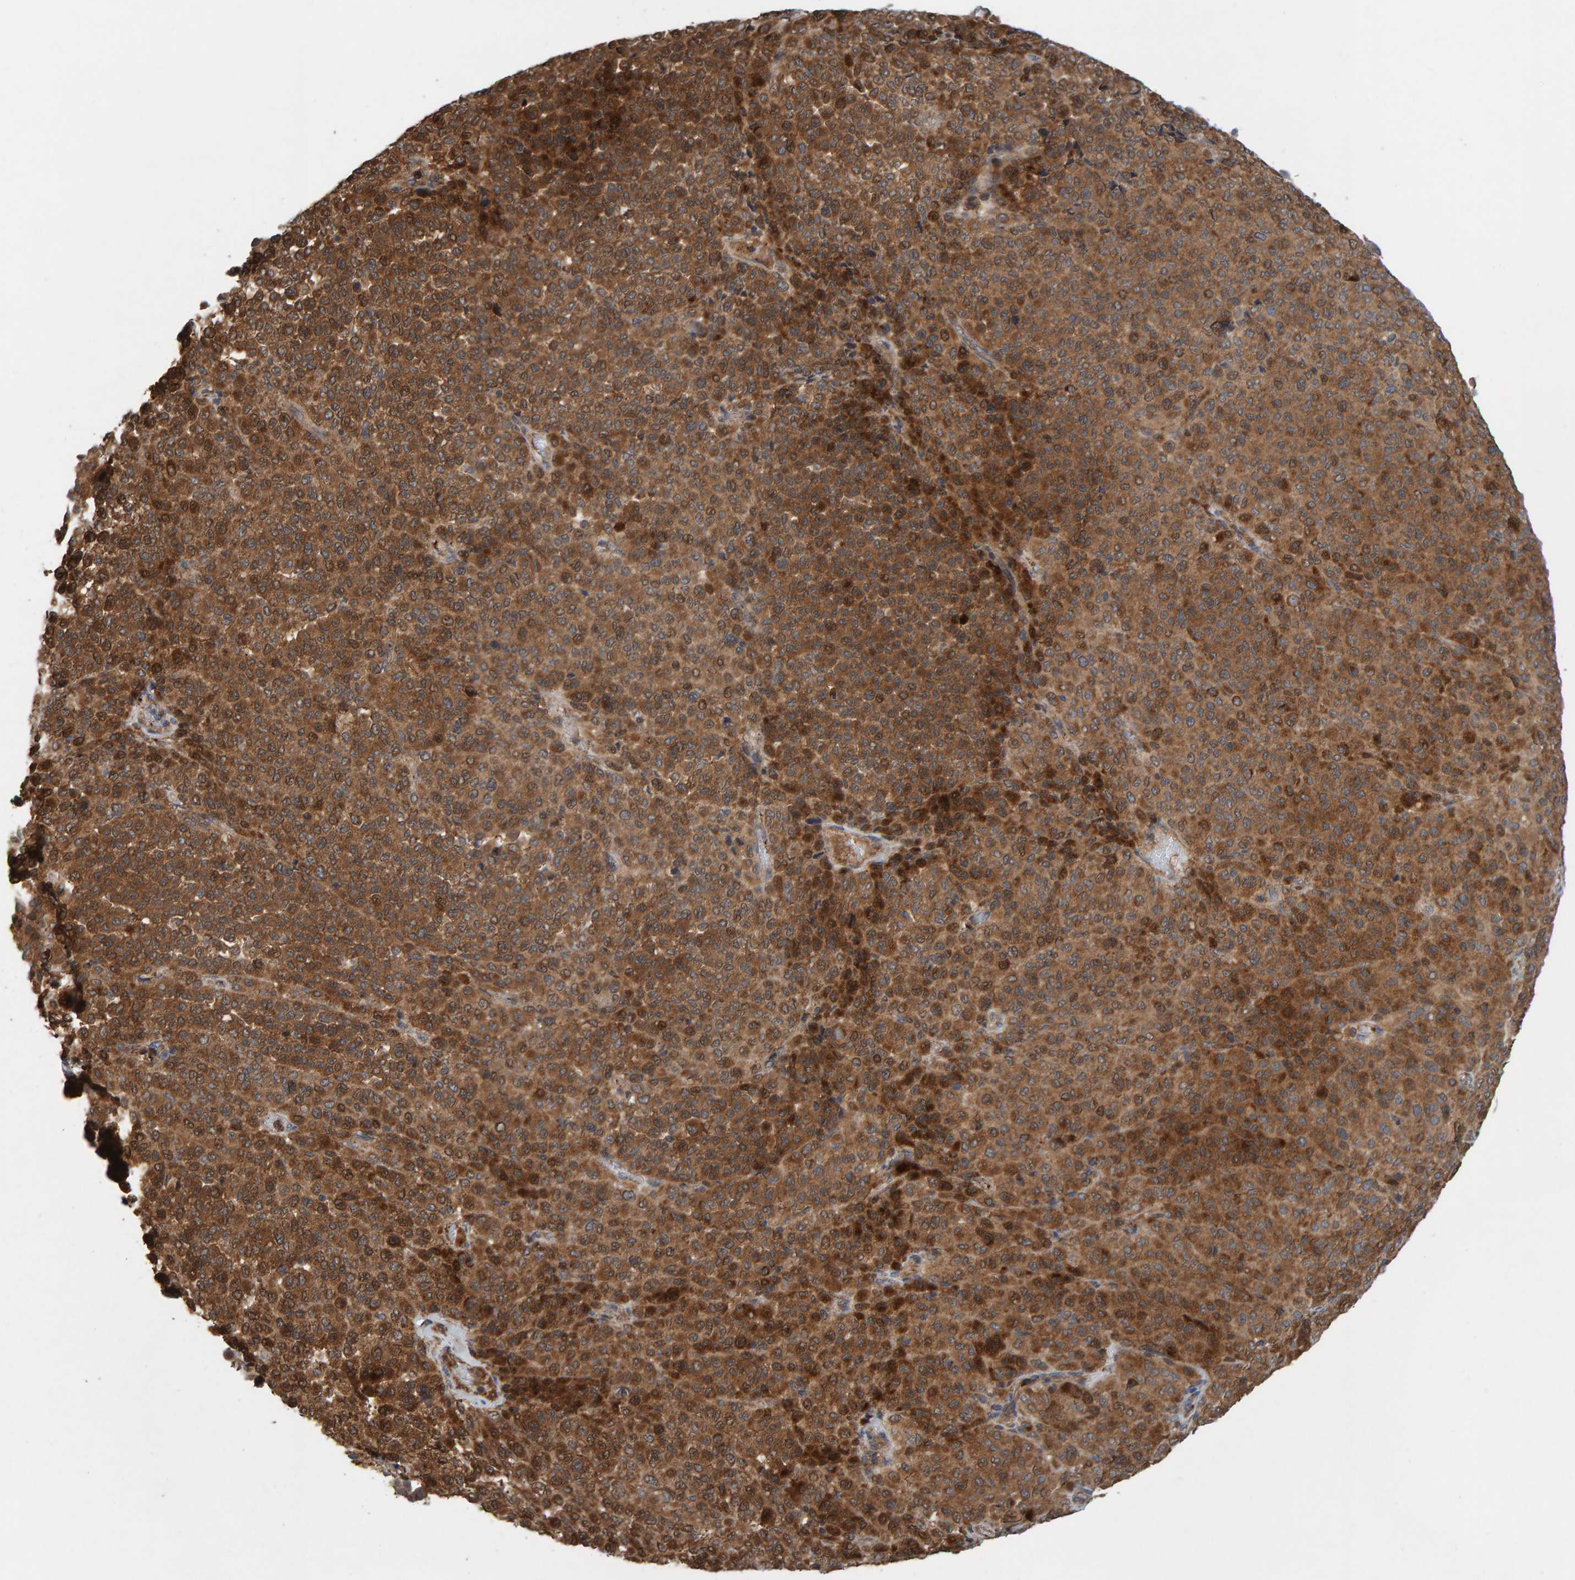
{"staining": {"intensity": "moderate", "quantity": ">75%", "location": "cytoplasmic/membranous"}, "tissue": "melanoma", "cell_type": "Tumor cells", "image_type": "cancer", "snomed": [{"axis": "morphology", "description": "Malignant melanoma, Metastatic site"}, {"axis": "topography", "description": "Pancreas"}], "caption": "Immunohistochemistry (IHC) photomicrograph of melanoma stained for a protein (brown), which demonstrates medium levels of moderate cytoplasmic/membranous positivity in about >75% of tumor cells.", "gene": "KIAA0753", "patient": {"sex": "female", "age": 30}}